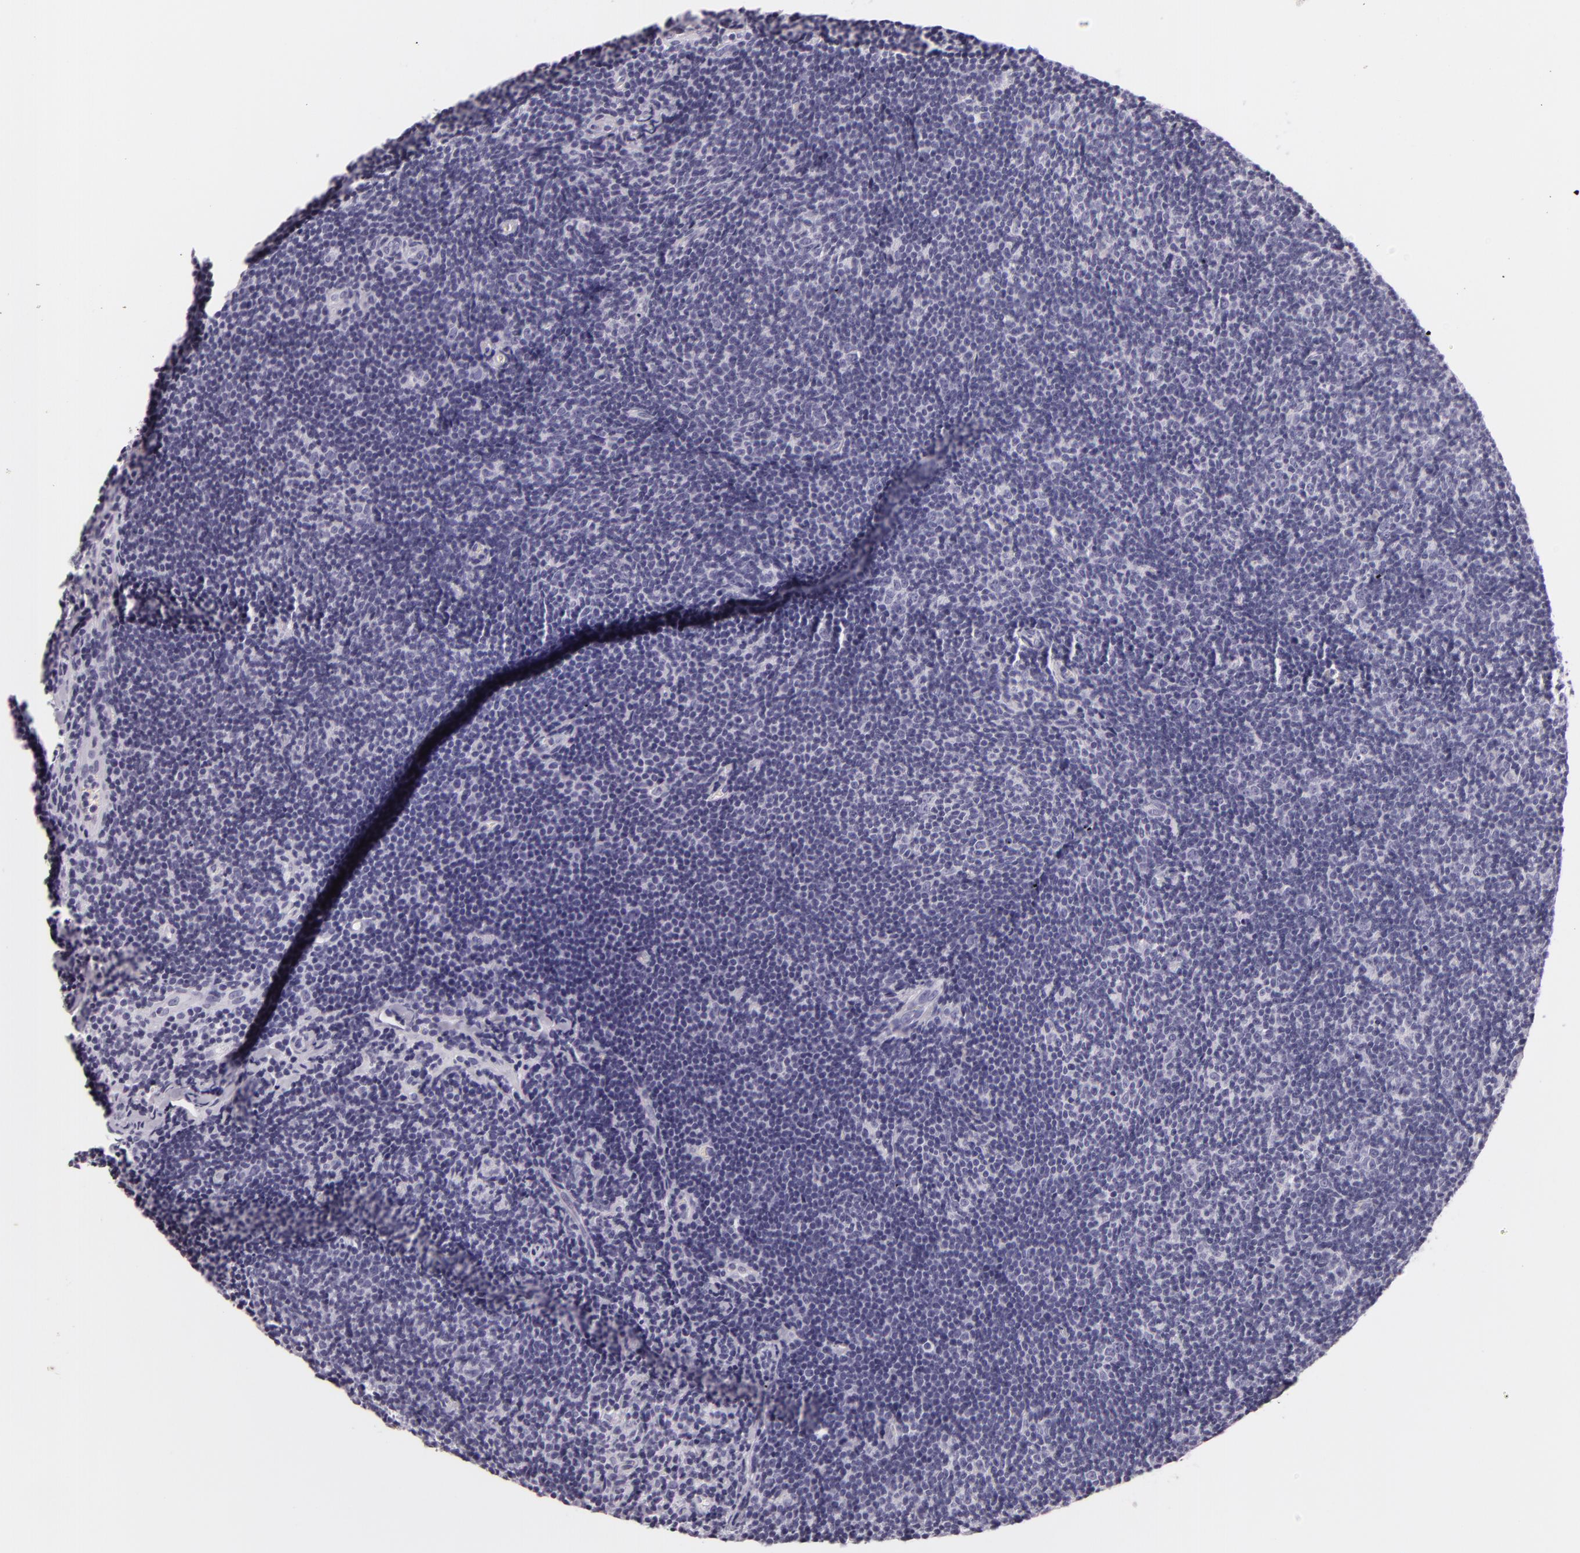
{"staining": {"intensity": "negative", "quantity": "none", "location": "none"}, "tissue": "lymphoma", "cell_type": "Tumor cells", "image_type": "cancer", "snomed": [{"axis": "morphology", "description": "Malignant lymphoma, non-Hodgkin's type, Low grade"}, {"axis": "topography", "description": "Lymph node"}], "caption": "Immunohistochemistry (IHC) histopathology image of malignant lymphoma, non-Hodgkin's type (low-grade) stained for a protein (brown), which demonstrates no positivity in tumor cells.", "gene": "DLG4", "patient": {"sex": "male", "age": 49}}